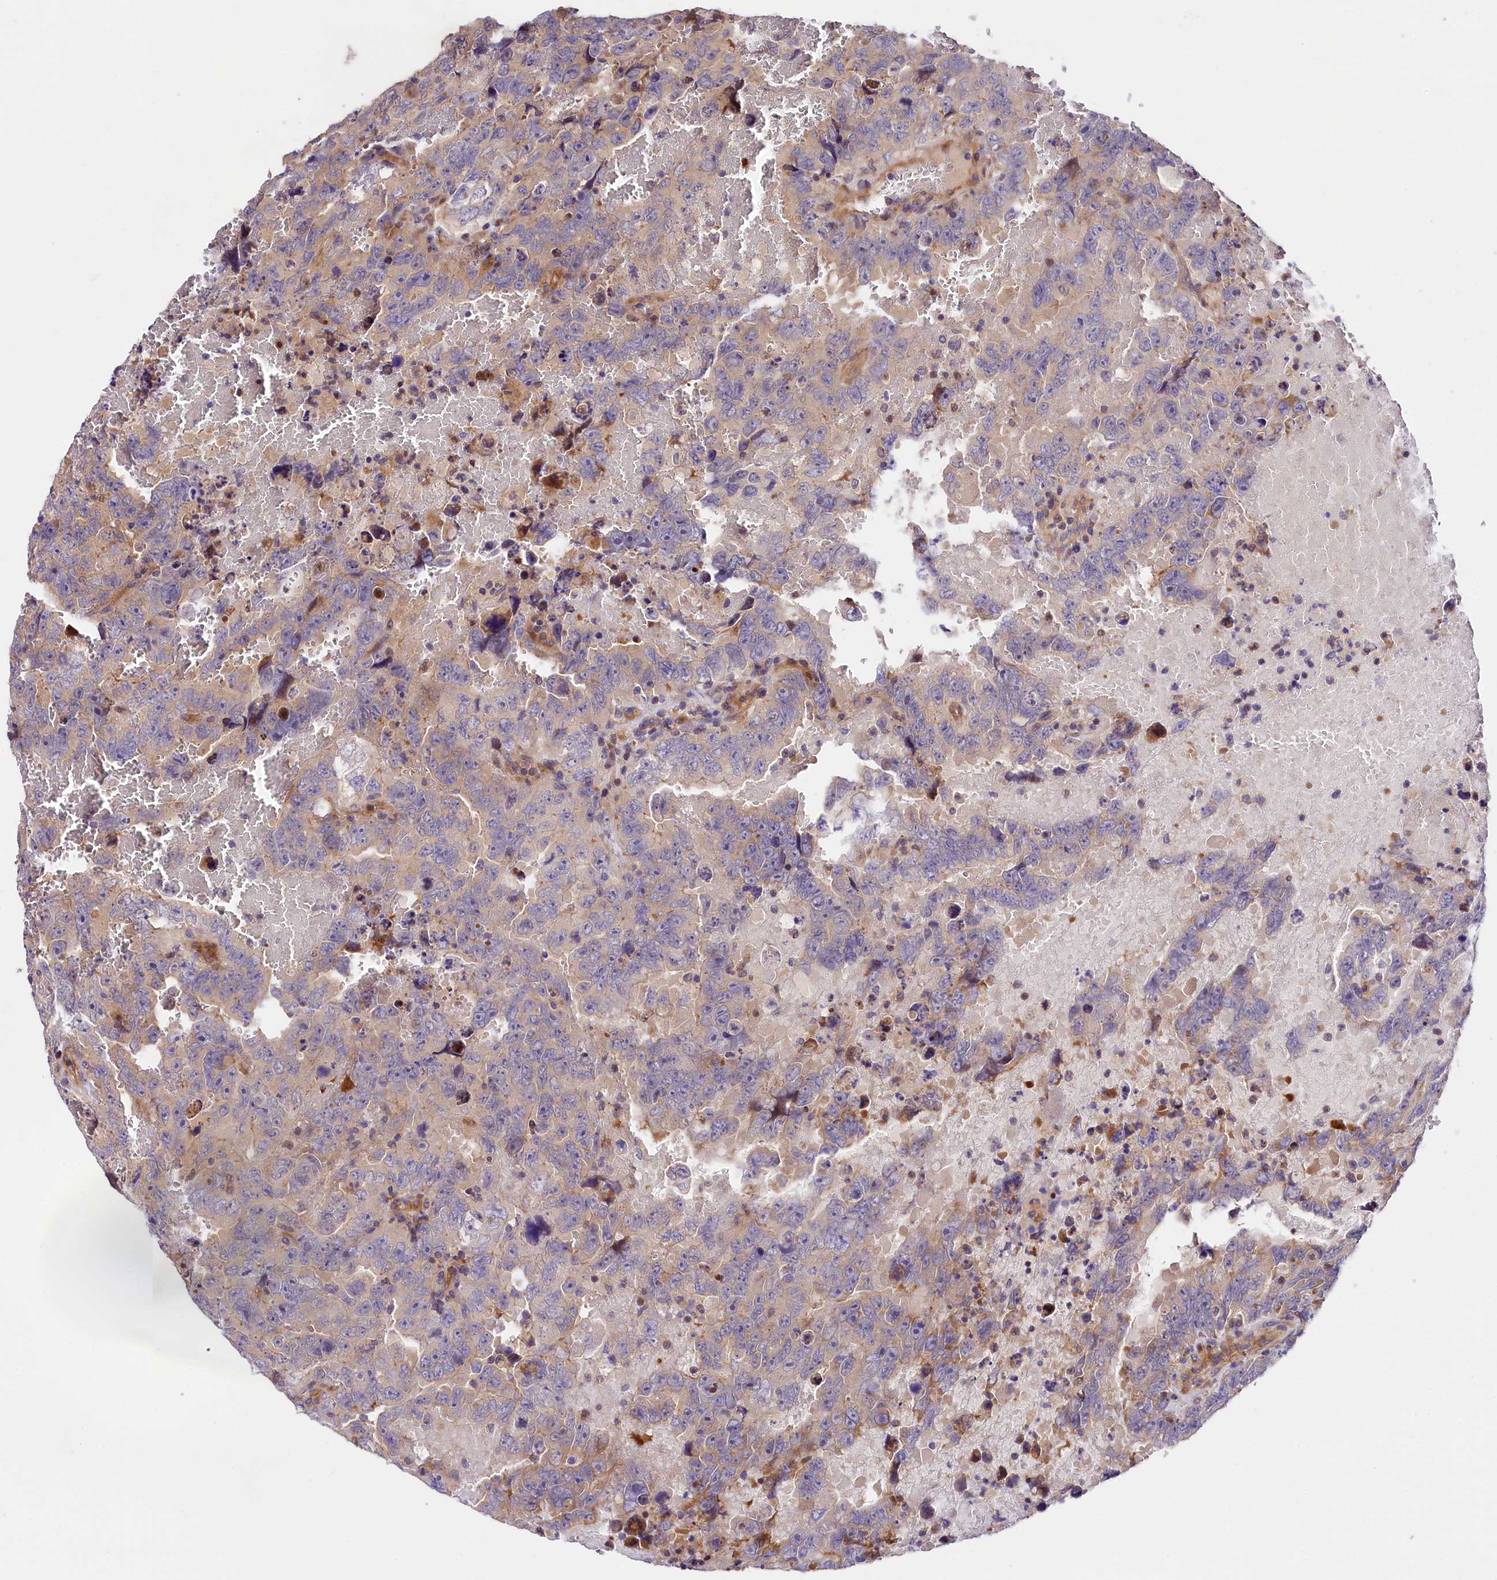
{"staining": {"intensity": "moderate", "quantity": "<25%", "location": "cytoplasmic/membranous"}, "tissue": "testis cancer", "cell_type": "Tumor cells", "image_type": "cancer", "snomed": [{"axis": "morphology", "description": "Carcinoma, Embryonal, NOS"}, {"axis": "topography", "description": "Testis"}], "caption": "The micrograph displays immunohistochemical staining of embryonal carcinoma (testis). There is moderate cytoplasmic/membranous staining is identified in about <25% of tumor cells.", "gene": "ARMC6", "patient": {"sex": "male", "age": 45}}